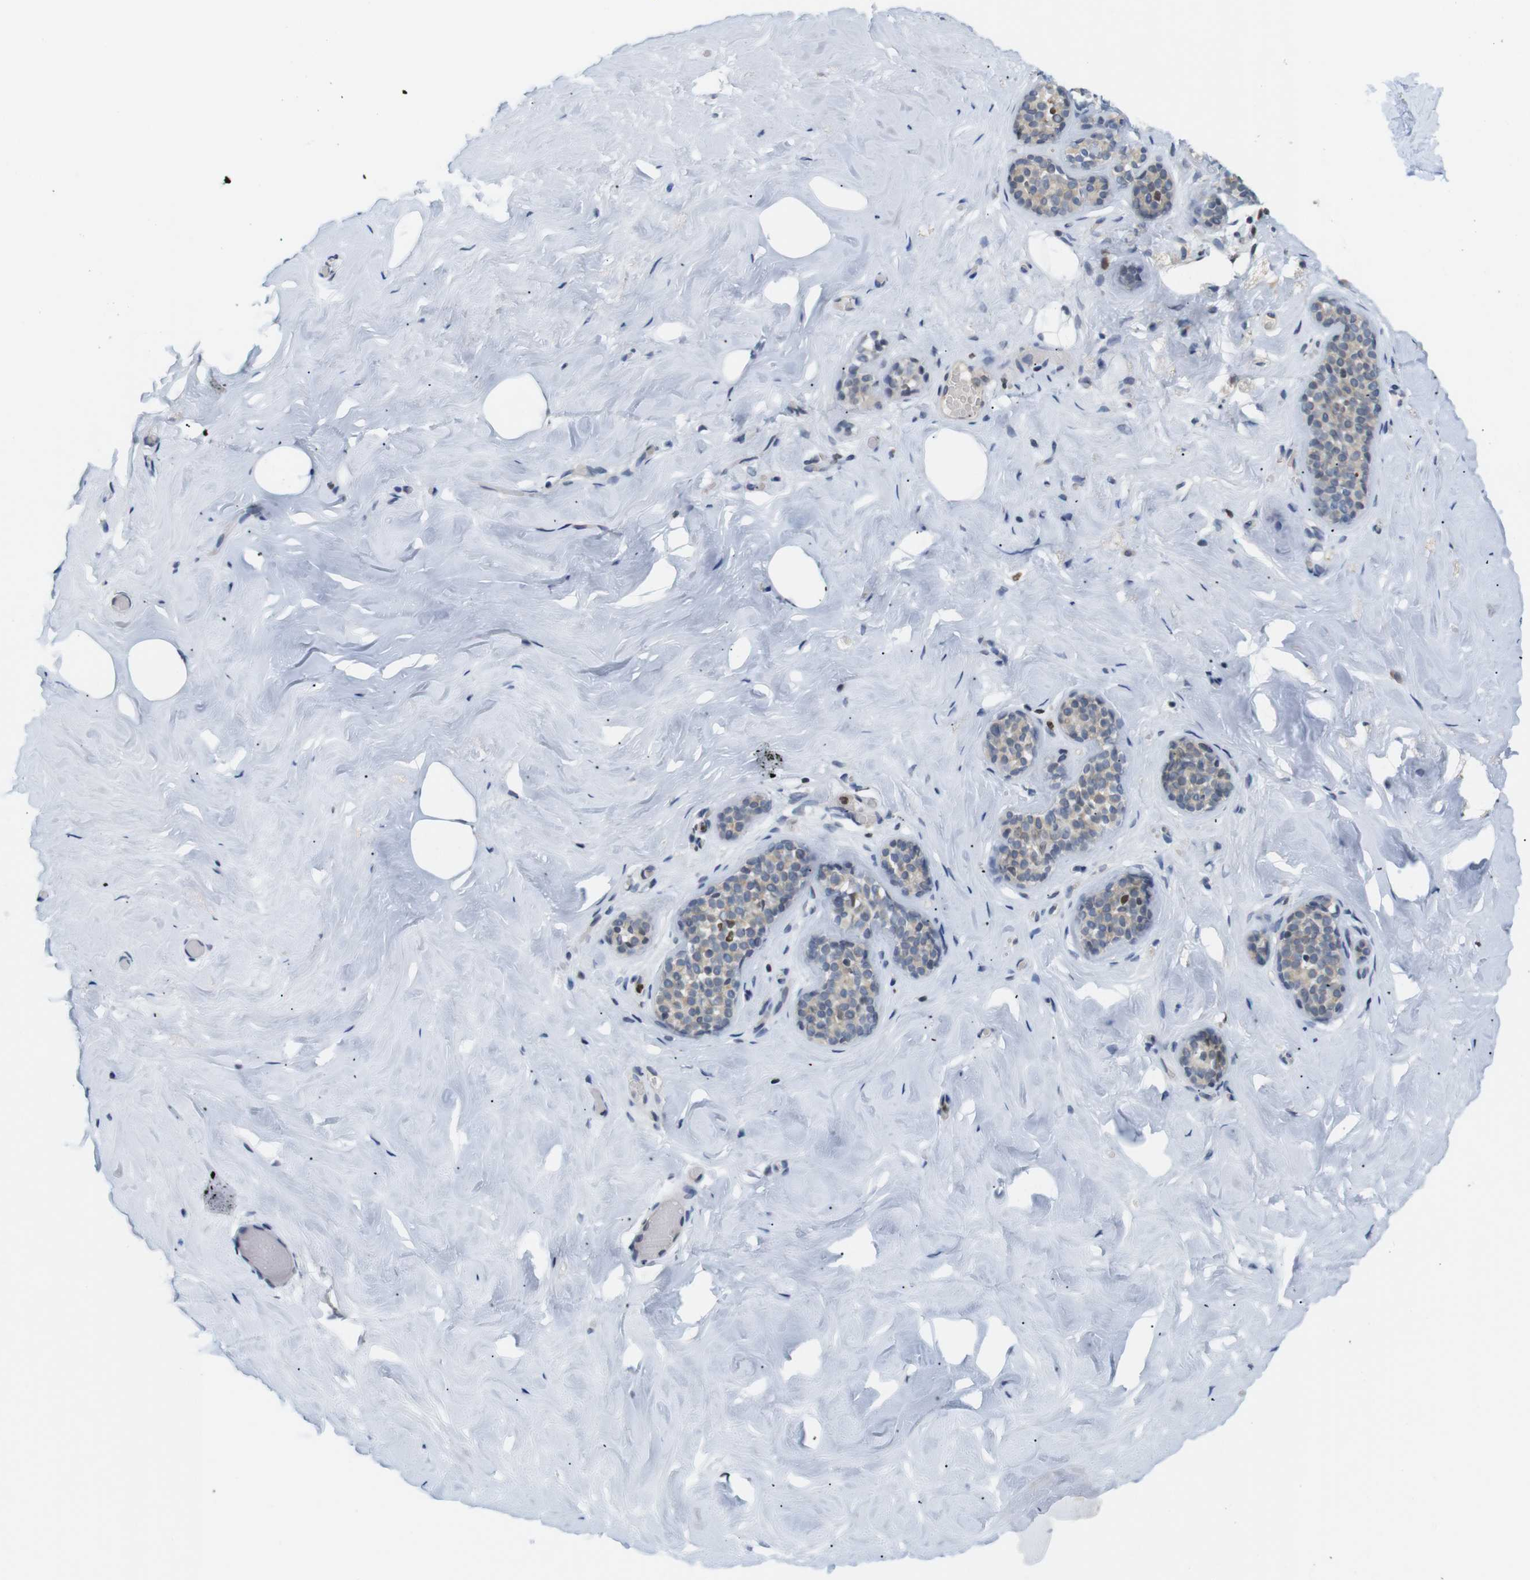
{"staining": {"intensity": "negative", "quantity": "none", "location": "none"}, "tissue": "breast", "cell_type": "Adipocytes", "image_type": "normal", "snomed": [{"axis": "morphology", "description": "Normal tissue, NOS"}, {"axis": "topography", "description": "Breast"}], "caption": "The immunohistochemistry (IHC) micrograph has no significant expression in adipocytes of breast. Nuclei are stained in blue.", "gene": "MBD1", "patient": {"sex": "female", "age": 75}}